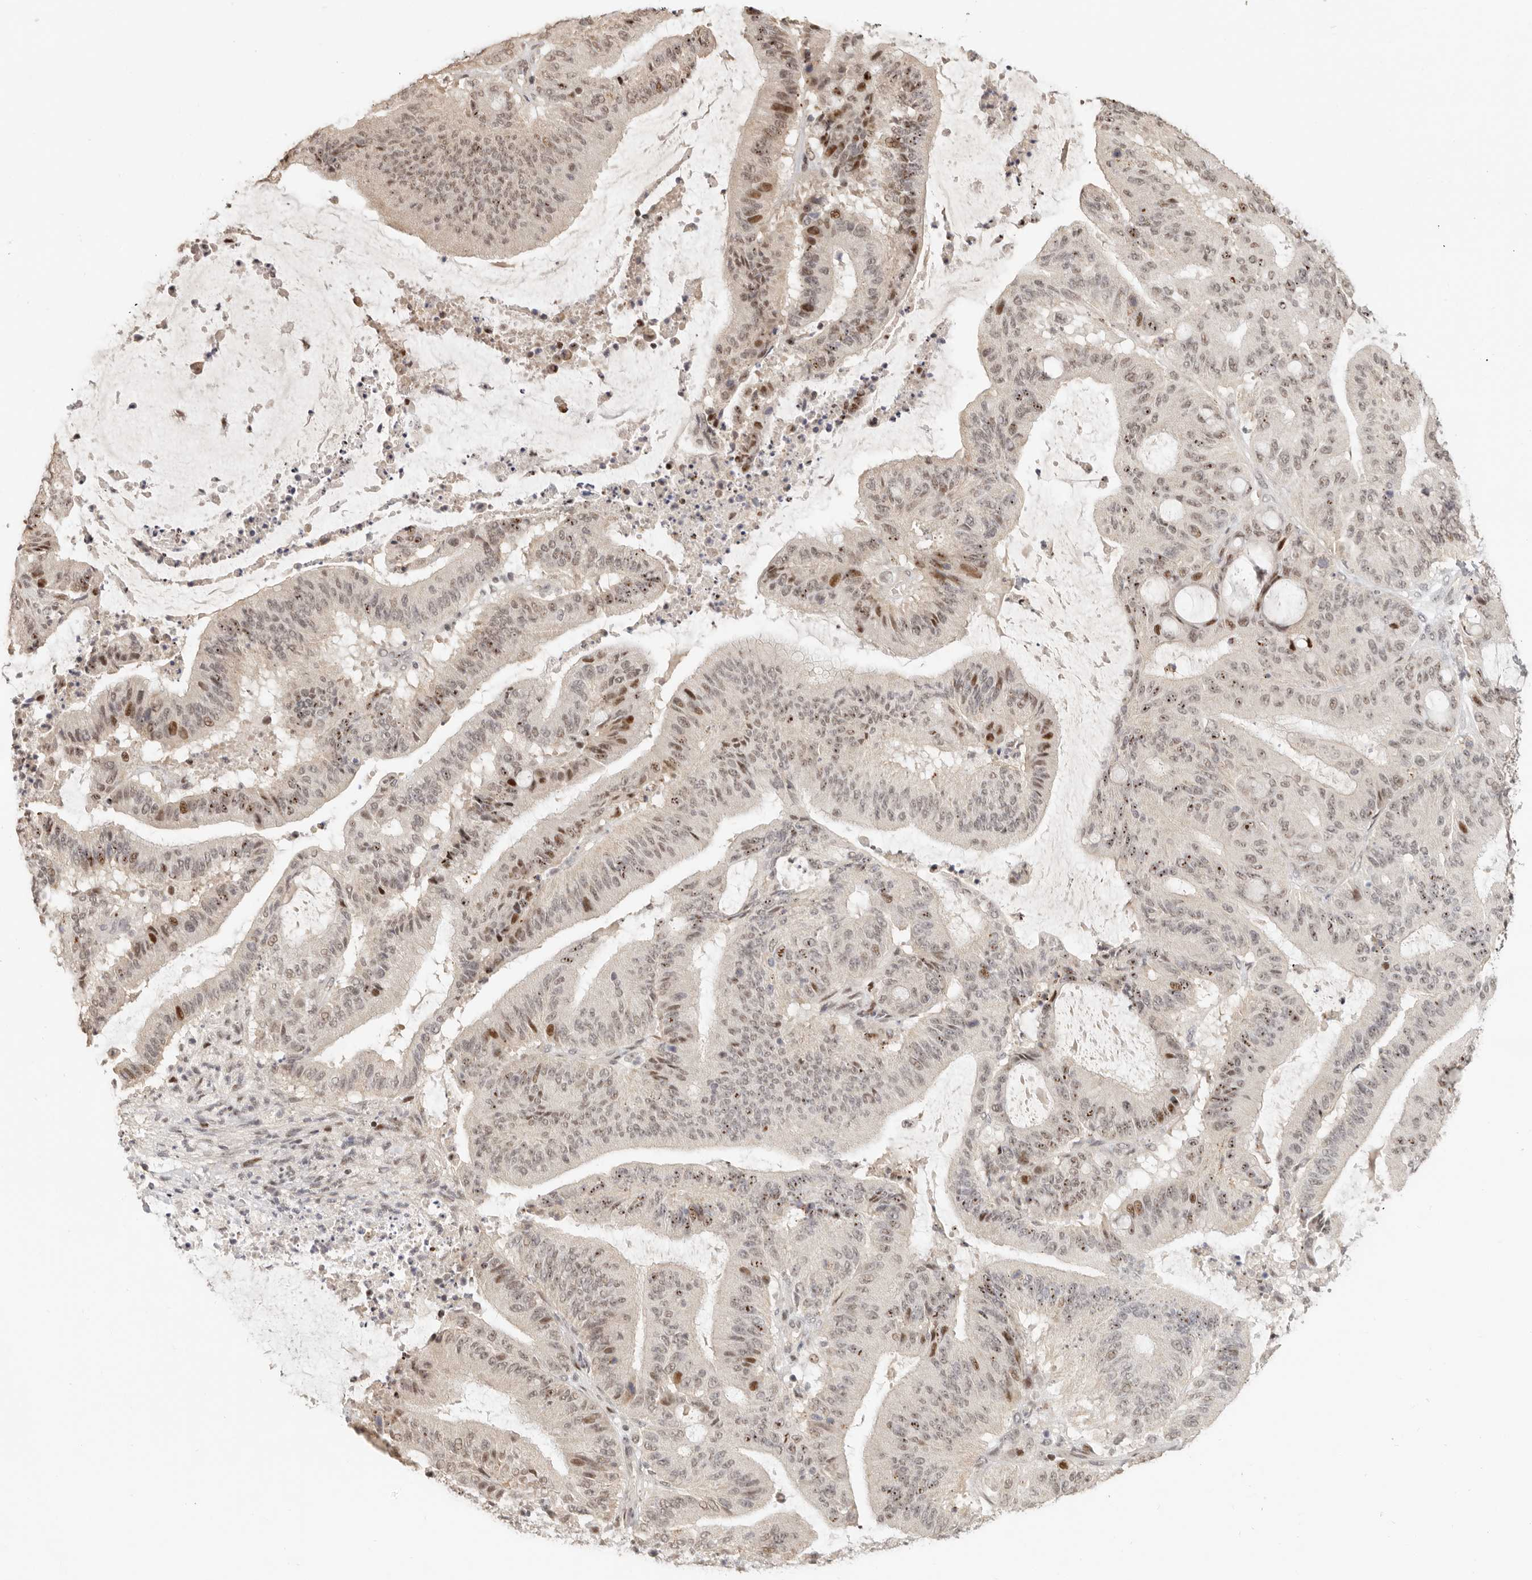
{"staining": {"intensity": "moderate", "quantity": "25%-75%", "location": "nuclear"}, "tissue": "liver cancer", "cell_type": "Tumor cells", "image_type": "cancer", "snomed": [{"axis": "morphology", "description": "Normal tissue, NOS"}, {"axis": "morphology", "description": "Cholangiocarcinoma"}, {"axis": "topography", "description": "Liver"}, {"axis": "topography", "description": "Peripheral nerve tissue"}], "caption": "Immunohistochemistry of liver cholangiocarcinoma shows medium levels of moderate nuclear positivity in approximately 25%-75% of tumor cells.", "gene": "GPBP1L1", "patient": {"sex": "female", "age": 73}}